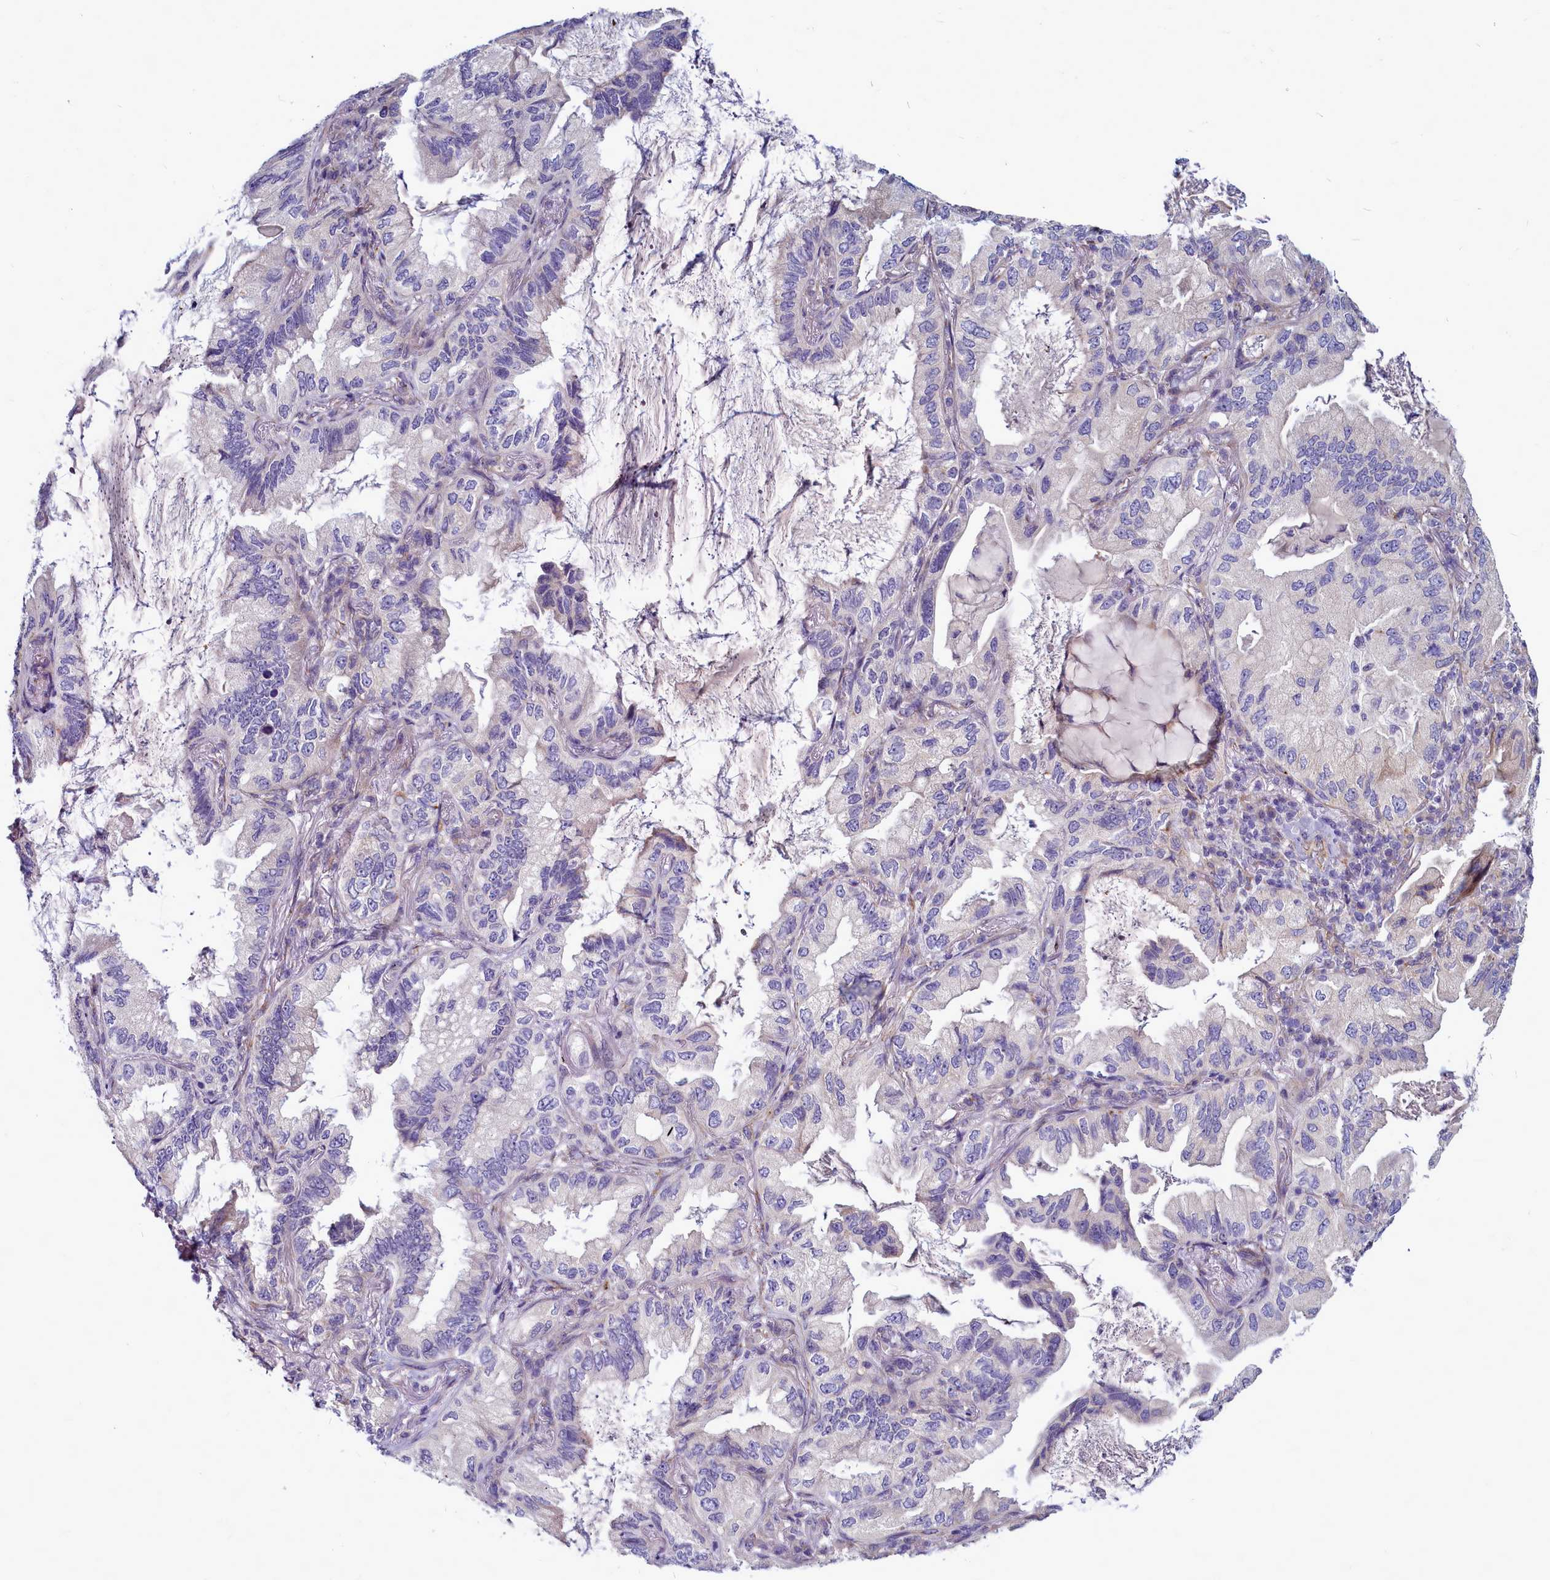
{"staining": {"intensity": "negative", "quantity": "none", "location": "none"}, "tissue": "lung cancer", "cell_type": "Tumor cells", "image_type": "cancer", "snomed": [{"axis": "morphology", "description": "Adenocarcinoma, NOS"}, {"axis": "topography", "description": "Lung"}], "caption": "Human lung adenocarcinoma stained for a protein using immunohistochemistry displays no staining in tumor cells.", "gene": "SMPD4", "patient": {"sex": "female", "age": 69}}